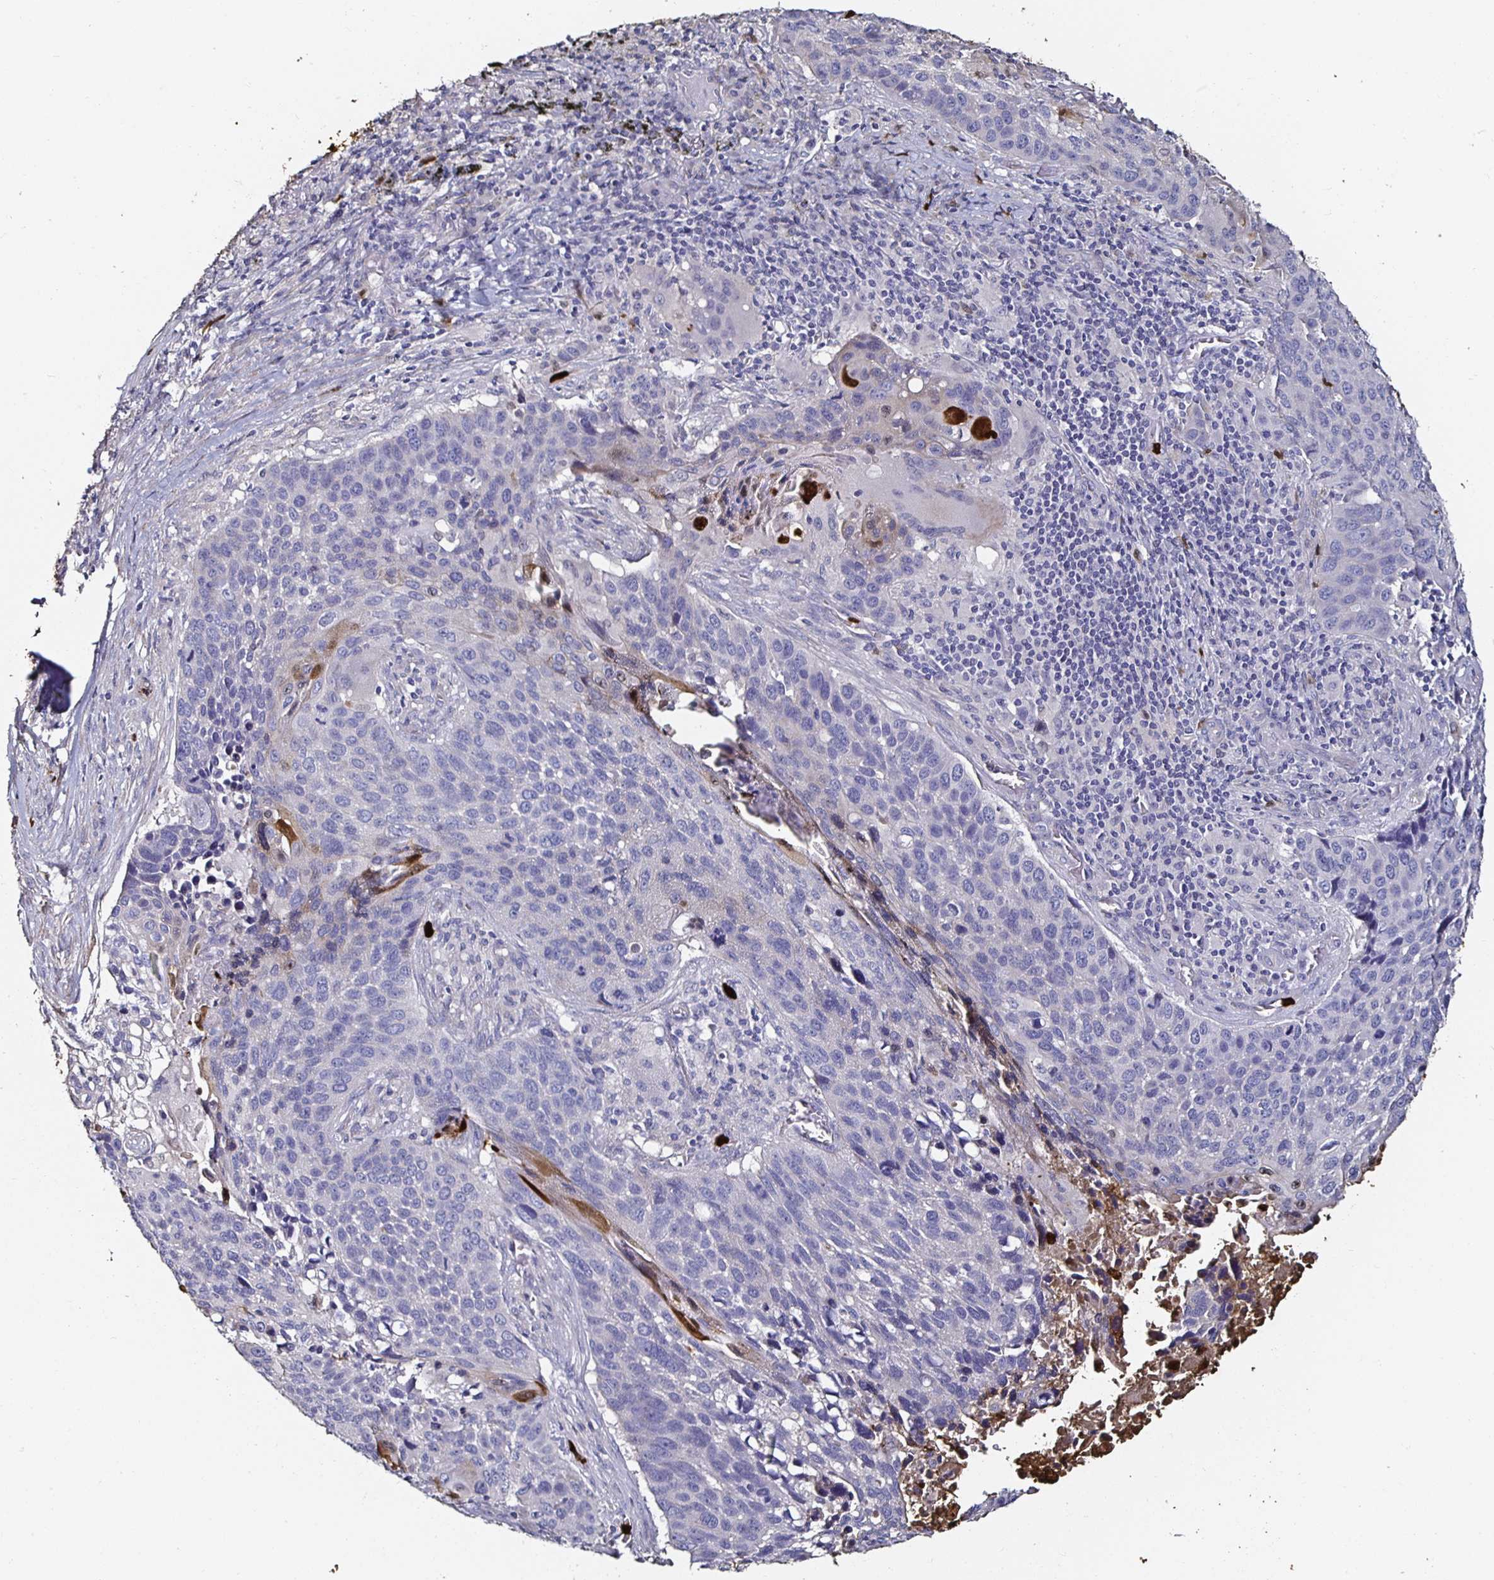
{"staining": {"intensity": "negative", "quantity": "none", "location": "none"}, "tissue": "lung cancer", "cell_type": "Tumor cells", "image_type": "cancer", "snomed": [{"axis": "morphology", "description": "Squamous cell carcinoma, NOS"}, {"axis": "topography", "description": "Lung"}], "caption": "A high-resolution histopathology image shows immunohistochemistry (IHC) staining of lung cancer (squamous cell carcinoma), which displays no significant staining in tumor cells.", "gene": "TLR4", "patient": {"sex": "male", "age": 68}}